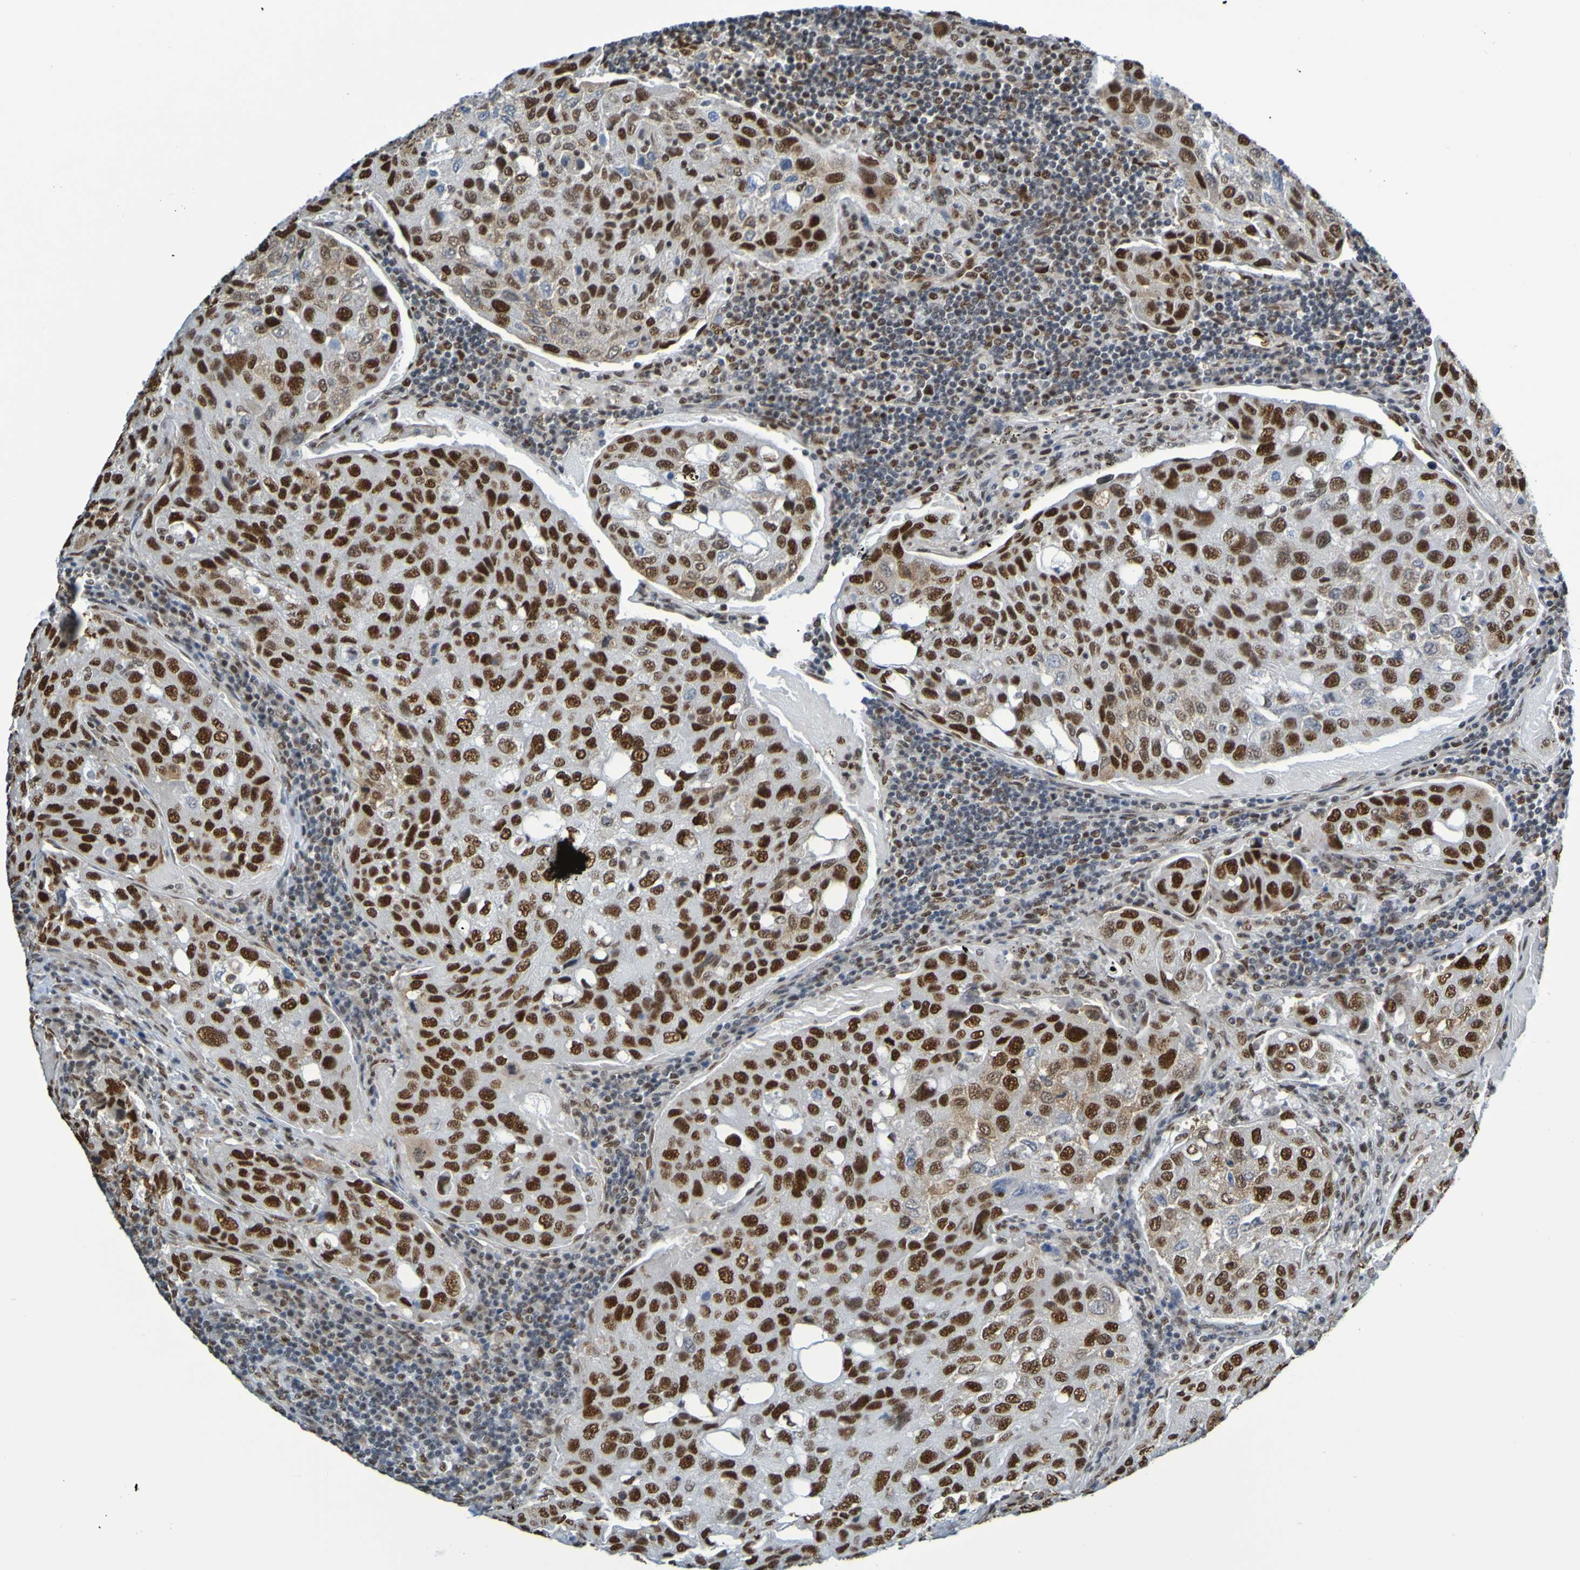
{"staining": {"intensity": "strong", "quantity": ">75%", "location": "nuclear"}, "tissue": "urothelial cancer", "cell_type": "Tumor cells", "image_type": "cancer", "snomed": [{"axis": "morphology", "description": "Urothelial carcinoma, High grade"}, {"axis": "topography", "description": "Lymph node"}, {"axis": "topography", "description": "Urinary bladder"}], "caption": "Protein expression by immunohistochemistry (IHC) reveals strong nuclear staining in approximately >75% of tumor cells in high-grade urothelial carcinoma.", "gene": "HDAC2", "patient": {"sex": "male", "age": 51}}